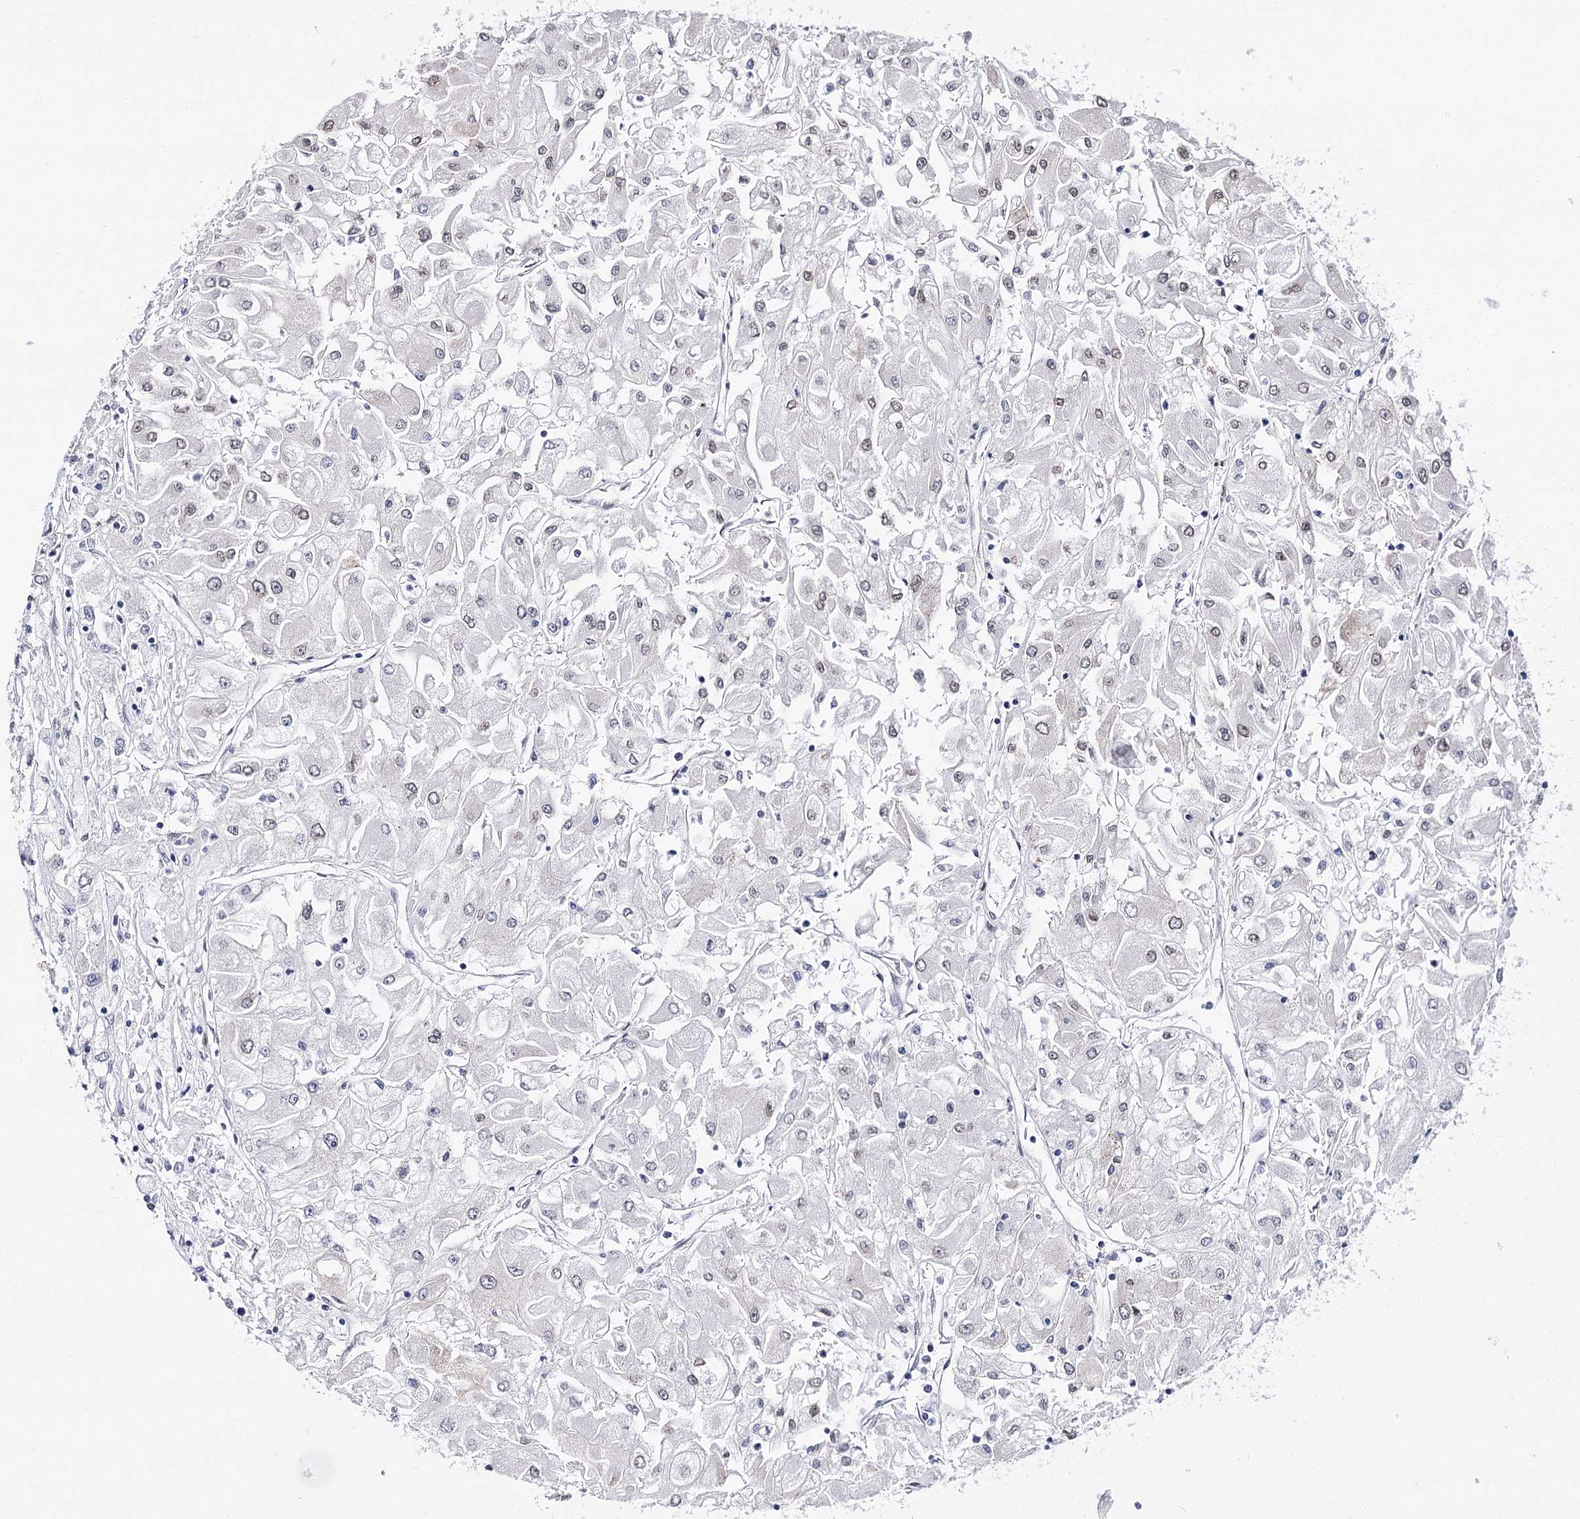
{"staining": {"intensity": "weak", "quantity": "<25%", "location": "nuclear"}, "tissue": "renal cancer", "cell_type": "Tumor cells", "image_type": "cancer", "snomed": [{"axis": "morphology", "description": "Adenocarcinoma, NOS"}, {"axis": "topography", "description": "Kidney"}], "caption": "High power microscopy micrograph of an immunohistochemistry micrograph of renal cancer (adenocarcinoma), revealing no significant staining in tumor cells.", "gene": "TMEM201", "patient": {"sex": "male", "age": 80}}